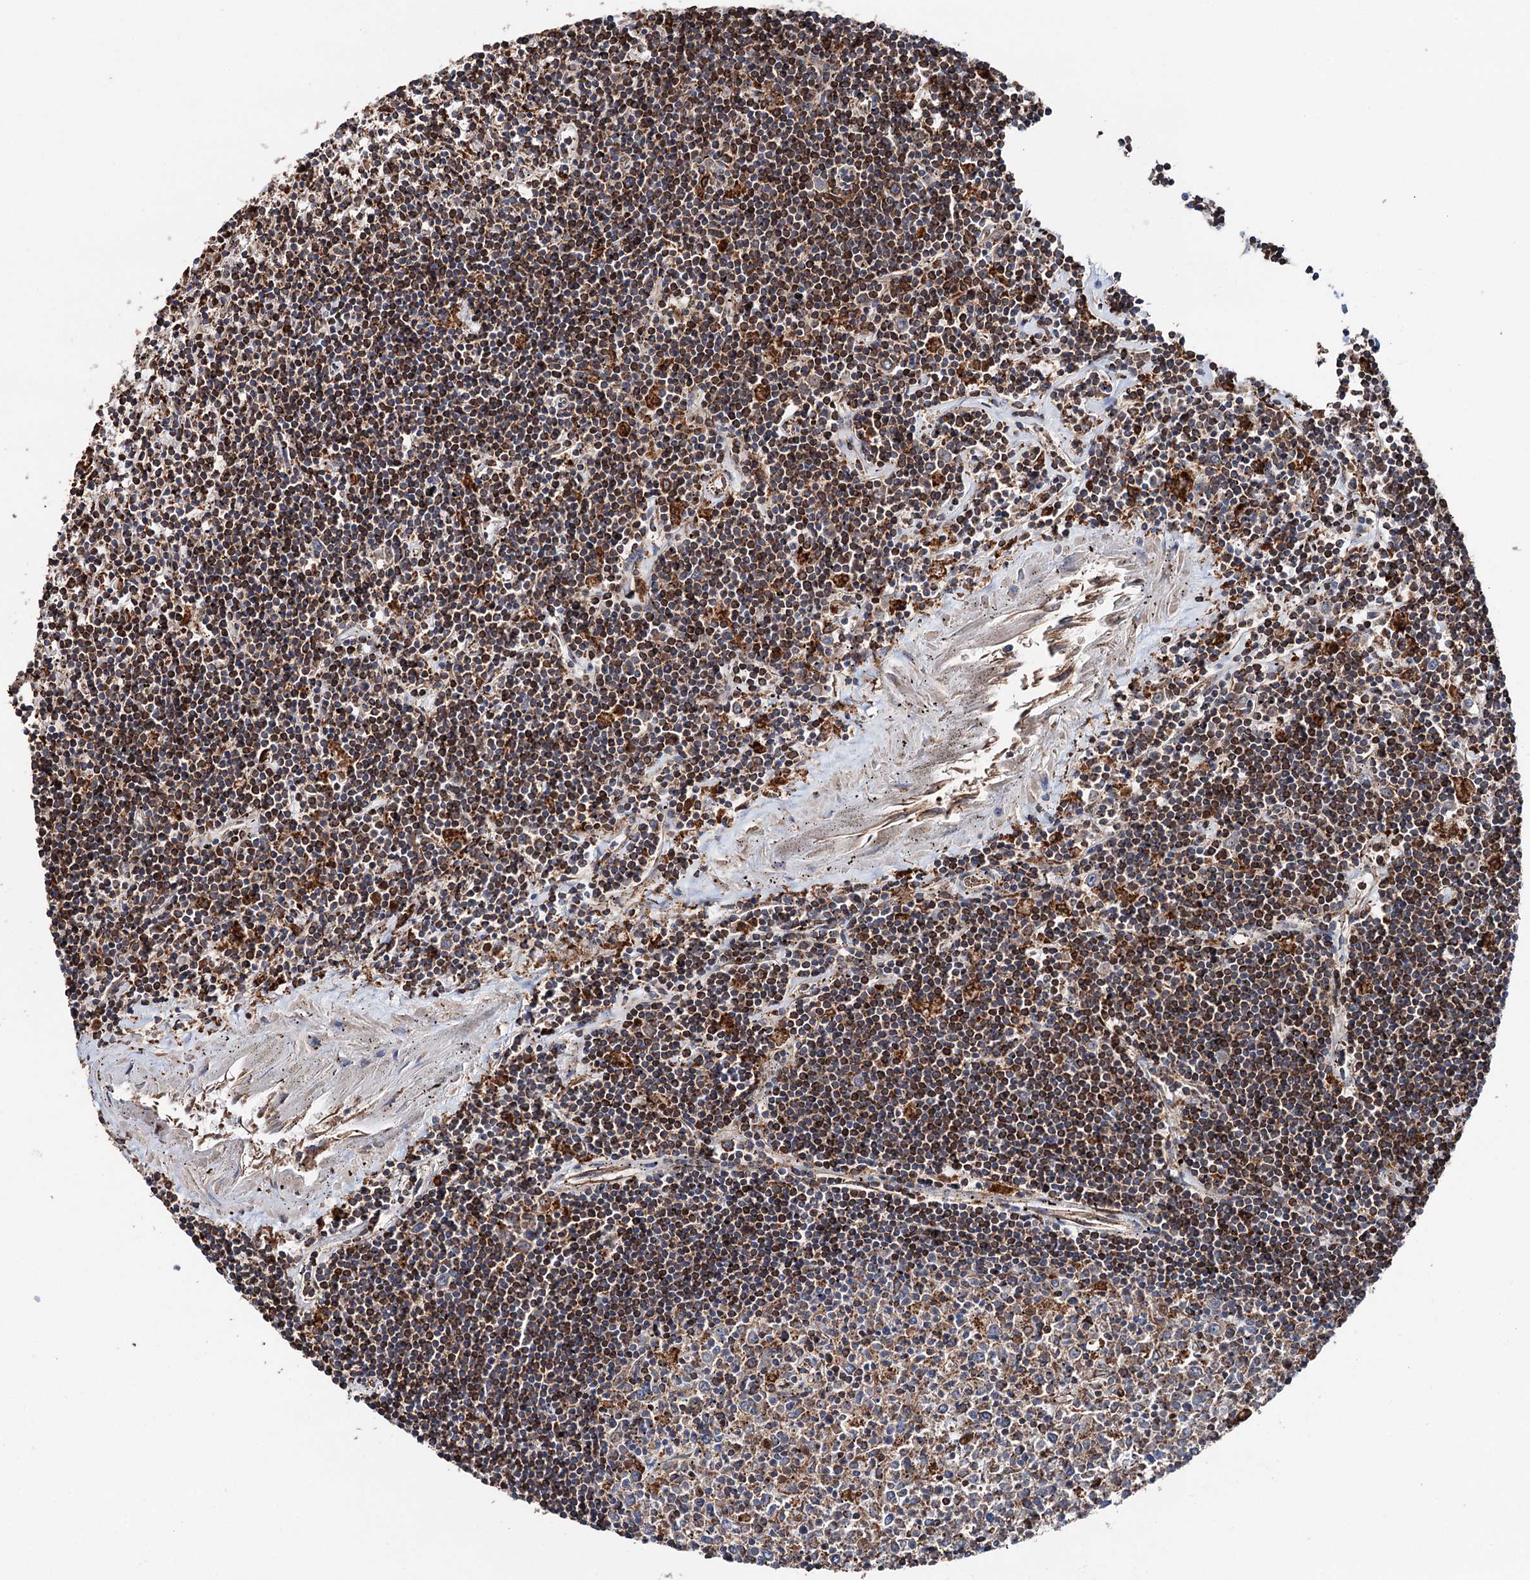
{"staining": {"intensity": "moderate", "quantity": ">75%", "location": "cytoplasmic/membranous"}, "tissue": "lymphoma", "cell_type": "Tumor cells", "image_type": "cancer", "snomed": [{"axis": "morphology", "description": "Malignant lymphoma, non-Hodgkin's type, Low grade"}, {"axis": "topography", "description": "Spleen"}], "caption": "Tumor cells show medium levels of moderate cytoplasmic/membranous expression in approximately >75% of cells in lymphoma. The protein is stained brown, and the nuclei are stained in blue (DAB IHC with brightfield microscopy, high magnification).", "gene": "ERP29", "patient": {"sex": "male", "age": 76}}